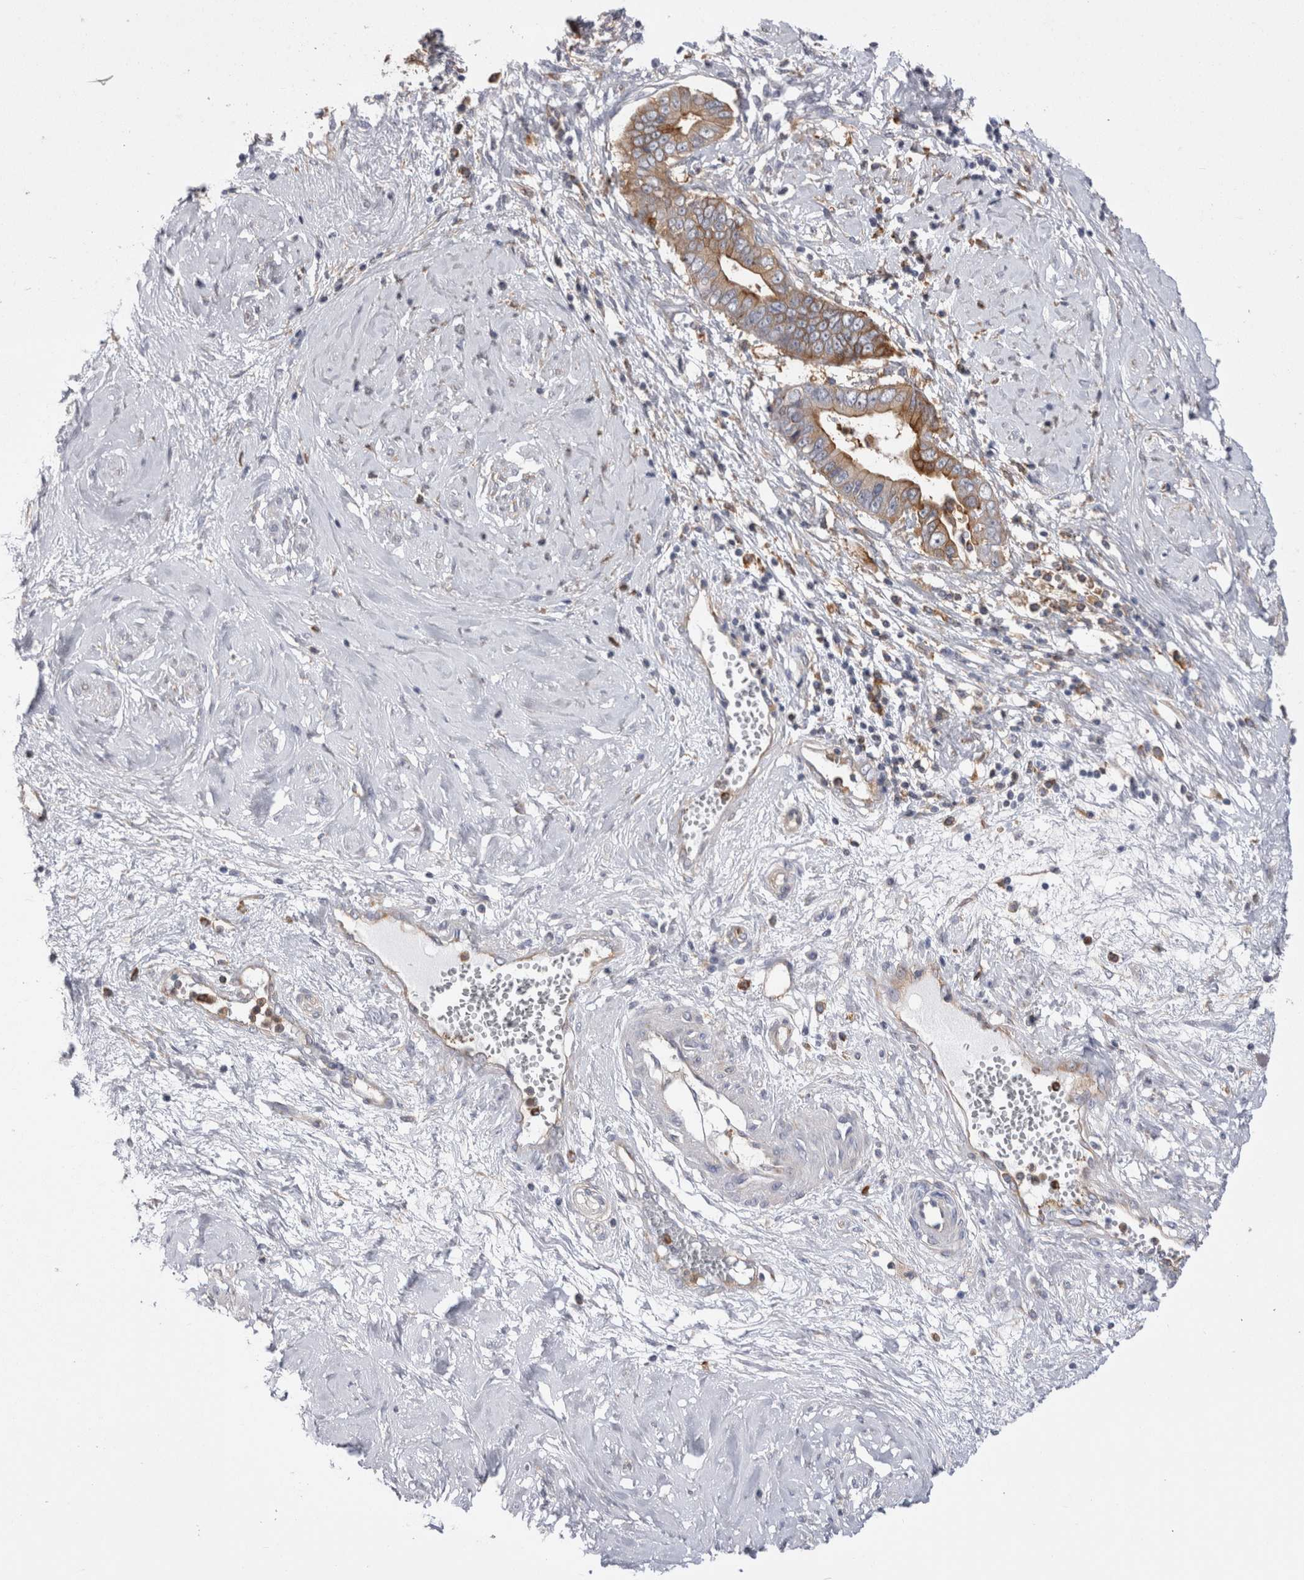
{"staining": {"intensity": "strong", "quantity": ">75%", "location": "cytoplasmic/membranous"}, "tissue": "cervical cancer", "cell_type": "Tumor cells", "image_type": "cancer", "snomed": [{"axis": "morphology", "description": "Adenocarcinoma, NOS"}, {"axis": "topography", "description": "Cervix"}], "caption": "The immunohistochemical stain highlights strong cytoplasmic/membranous staining in tumor cells of cervical cancer tissue.", "gene": "RAB11FIP1", "patient": {"sex": "female", "age": 44}}